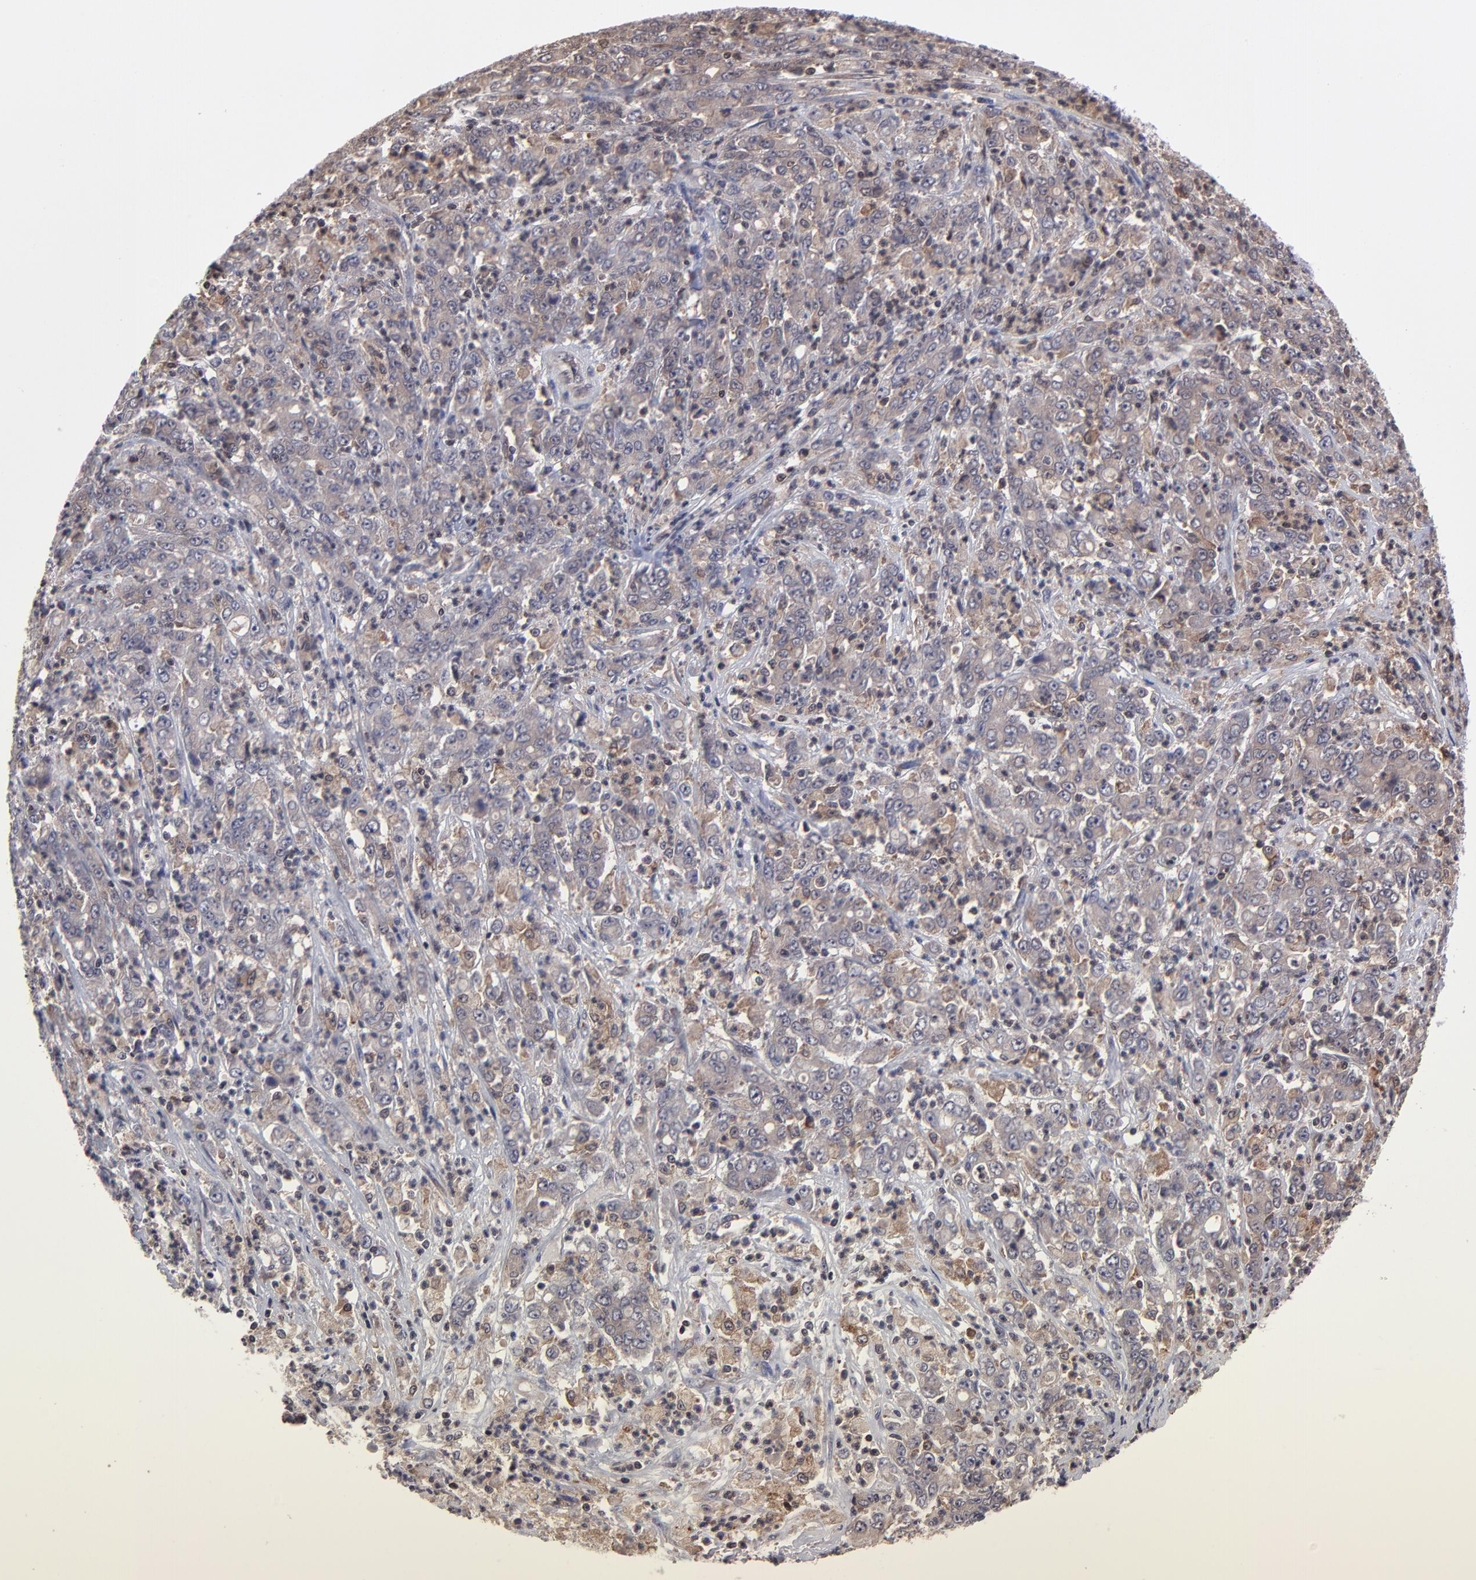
{"staining": {"intensity": "weak", "quantity": "25%-75%", "location": "cytoplasmic/membranous"}, "tissue": "stomach cancer", "cell_type": "Tumor cells", "image_type": "cancer", "snomed": [{"axis": "morphology", "description": "Adenocarcinoma, NOS"}, {"axis": "topography", "description": "Stomach, lower"}], "caption": "The immunohistochemical stain labels weak cytoplasmic/membranous expression in tumor cells of stomach cancer tissue.", "gene": "UBE2L6", "patient": {"sex": "female", "age": 71}}